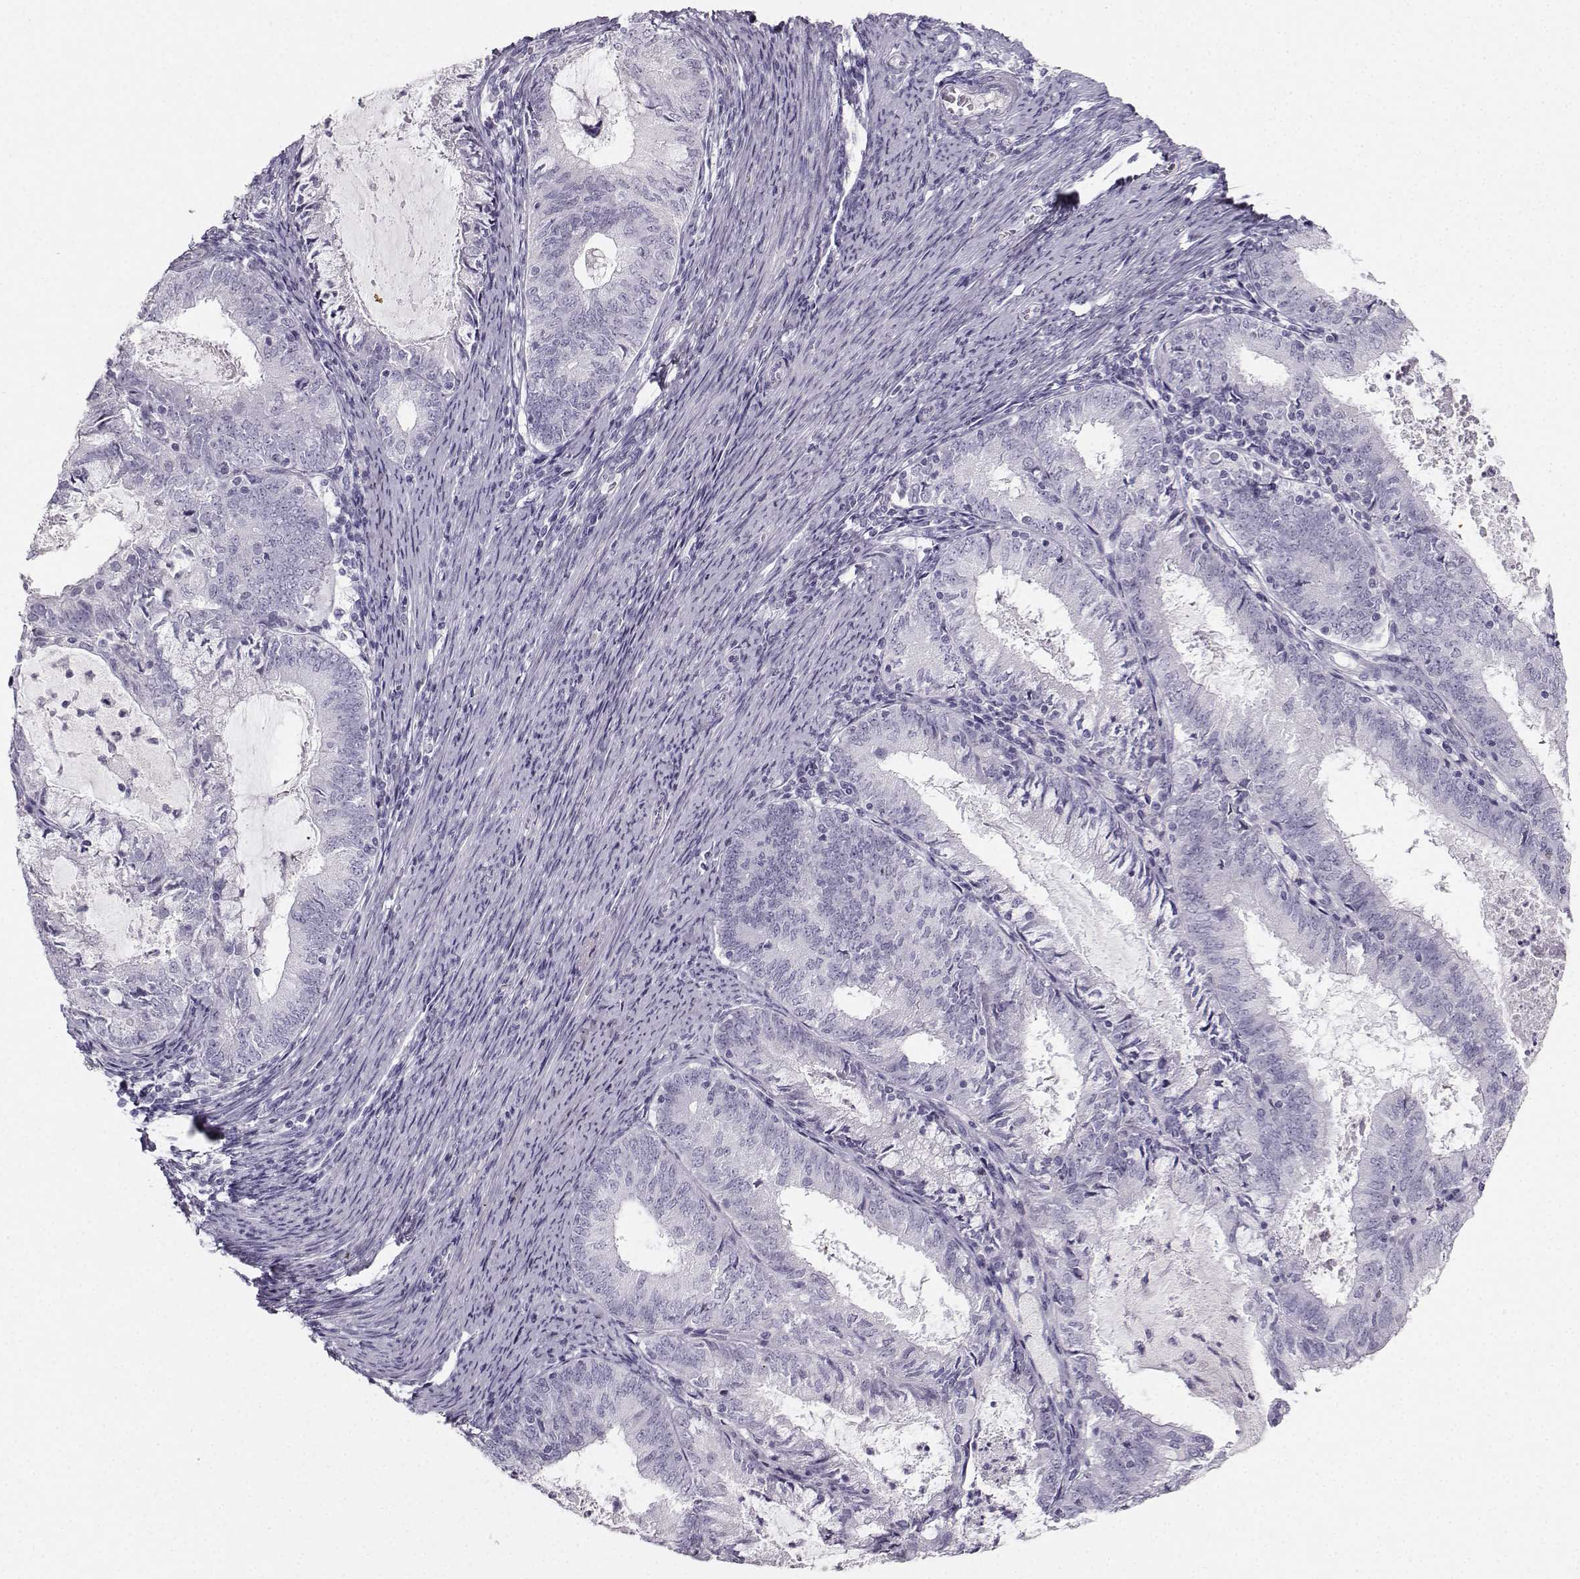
{"staining": {"intensity": "negative", "quantity": "none", "location": "none"}, "tissue": "endometrial cancer", "cell_type": "Tumor cells", "image_type": "cancer", "snomed": [{"axis": "morphology", "description": "Adenocarcinoma, NOS"}, {"axis": "topography", "description": "Endometrium"}], "caption": "Micrograph shows no protein expression in tumor cells of endometrial adenocarcinoma tissue.", "gene": "CASR", "patient": {"sex": "female", "age": 57}}